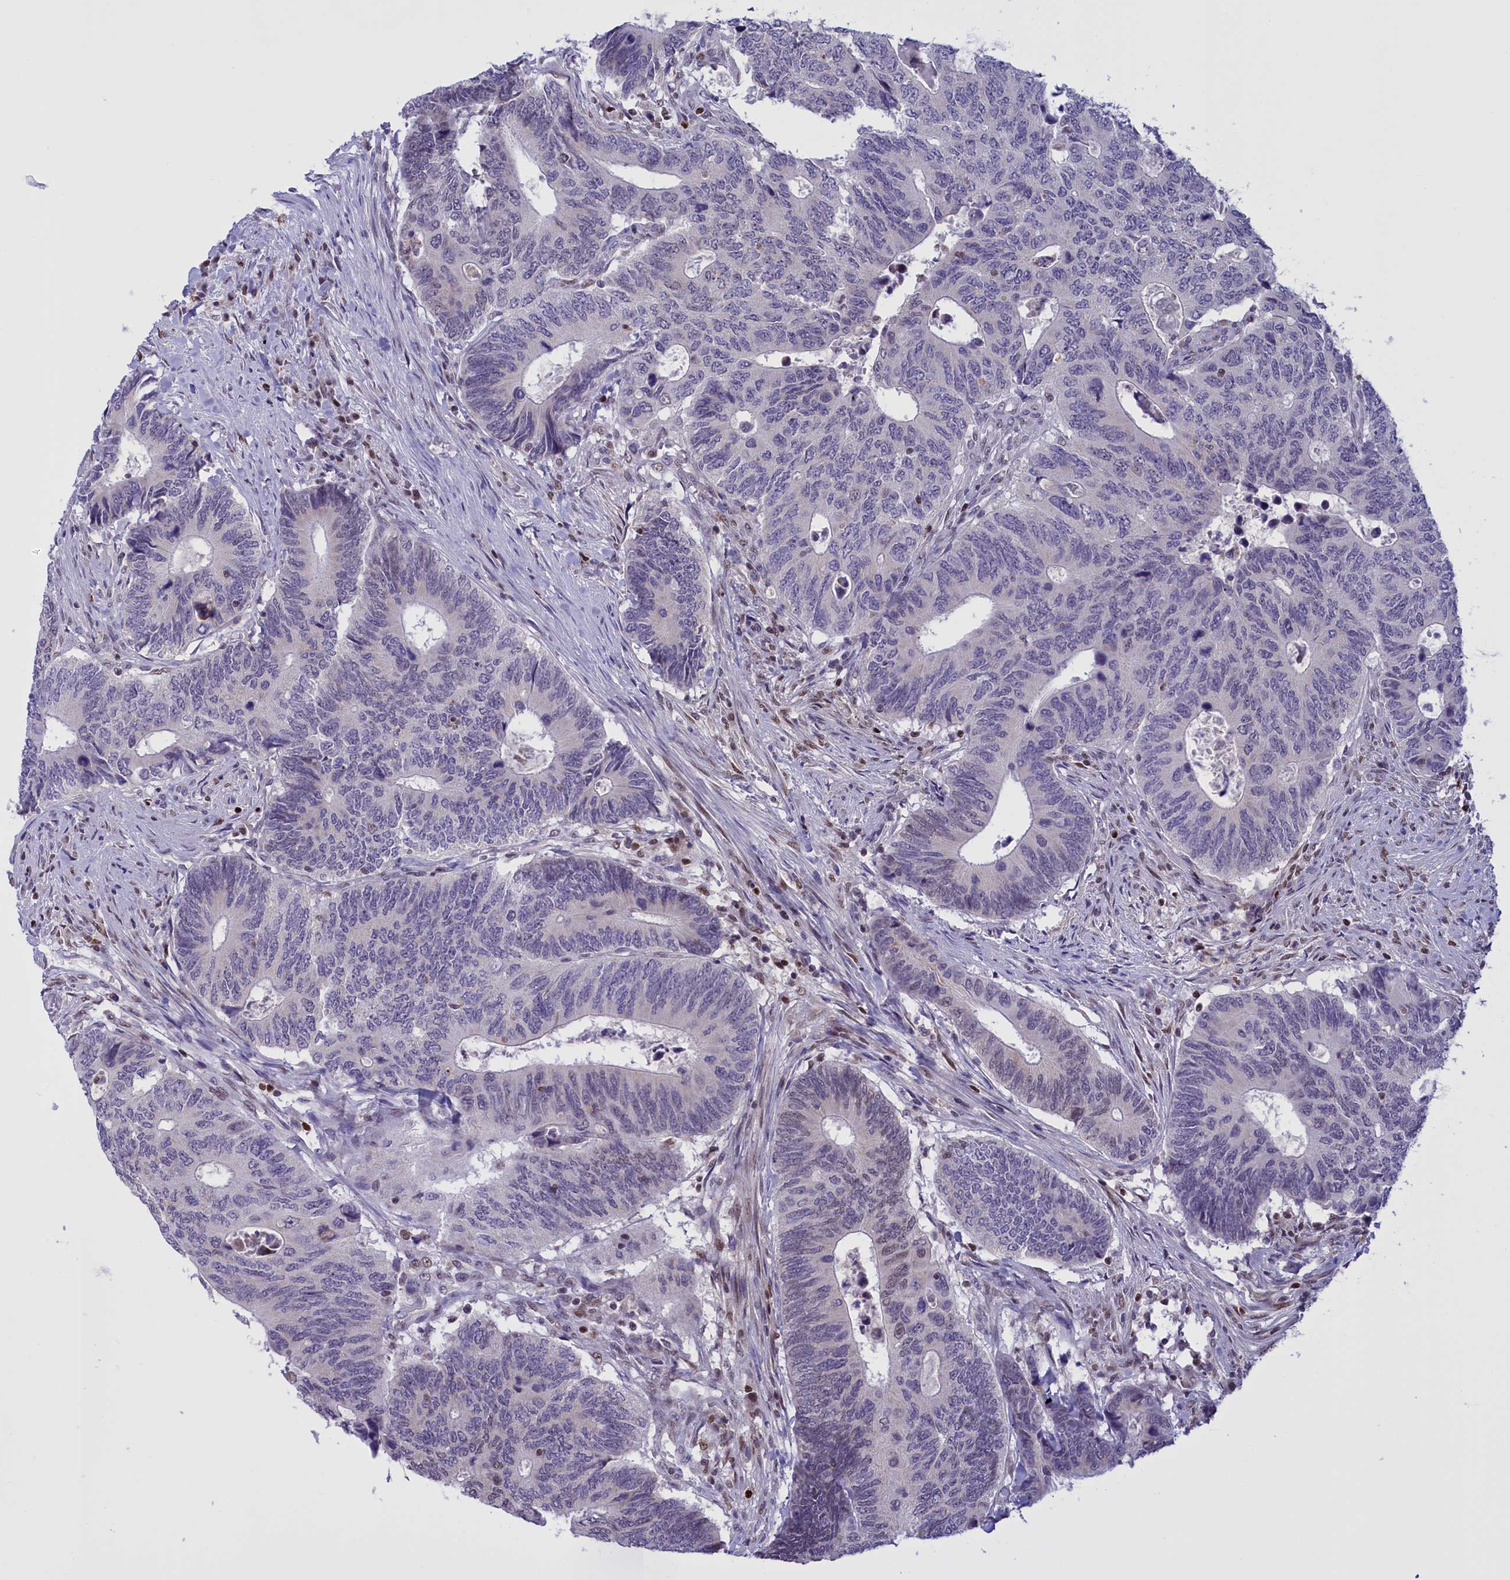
{"staining": {"intensity": "weak", "quantity": "<25%", "location": "nuclear"}, "tissue": "colorectal cancer", "cell_type": "Tumor cells", "image_type": "cancer", "snomed": [{"axis": "morphology", "description": "Adenocarcinoma, NOS"}, {"axis": "topography", "description": "Colon"}], "caption": "Immunohistochemistry image of neoplastic tissue: adenocarcinoma (colorectal) stained with DAB displays no significant protein positivity in tumor cells.", "gene": "IZUMO2", "patient": {"sex": "male", "age": 87}}